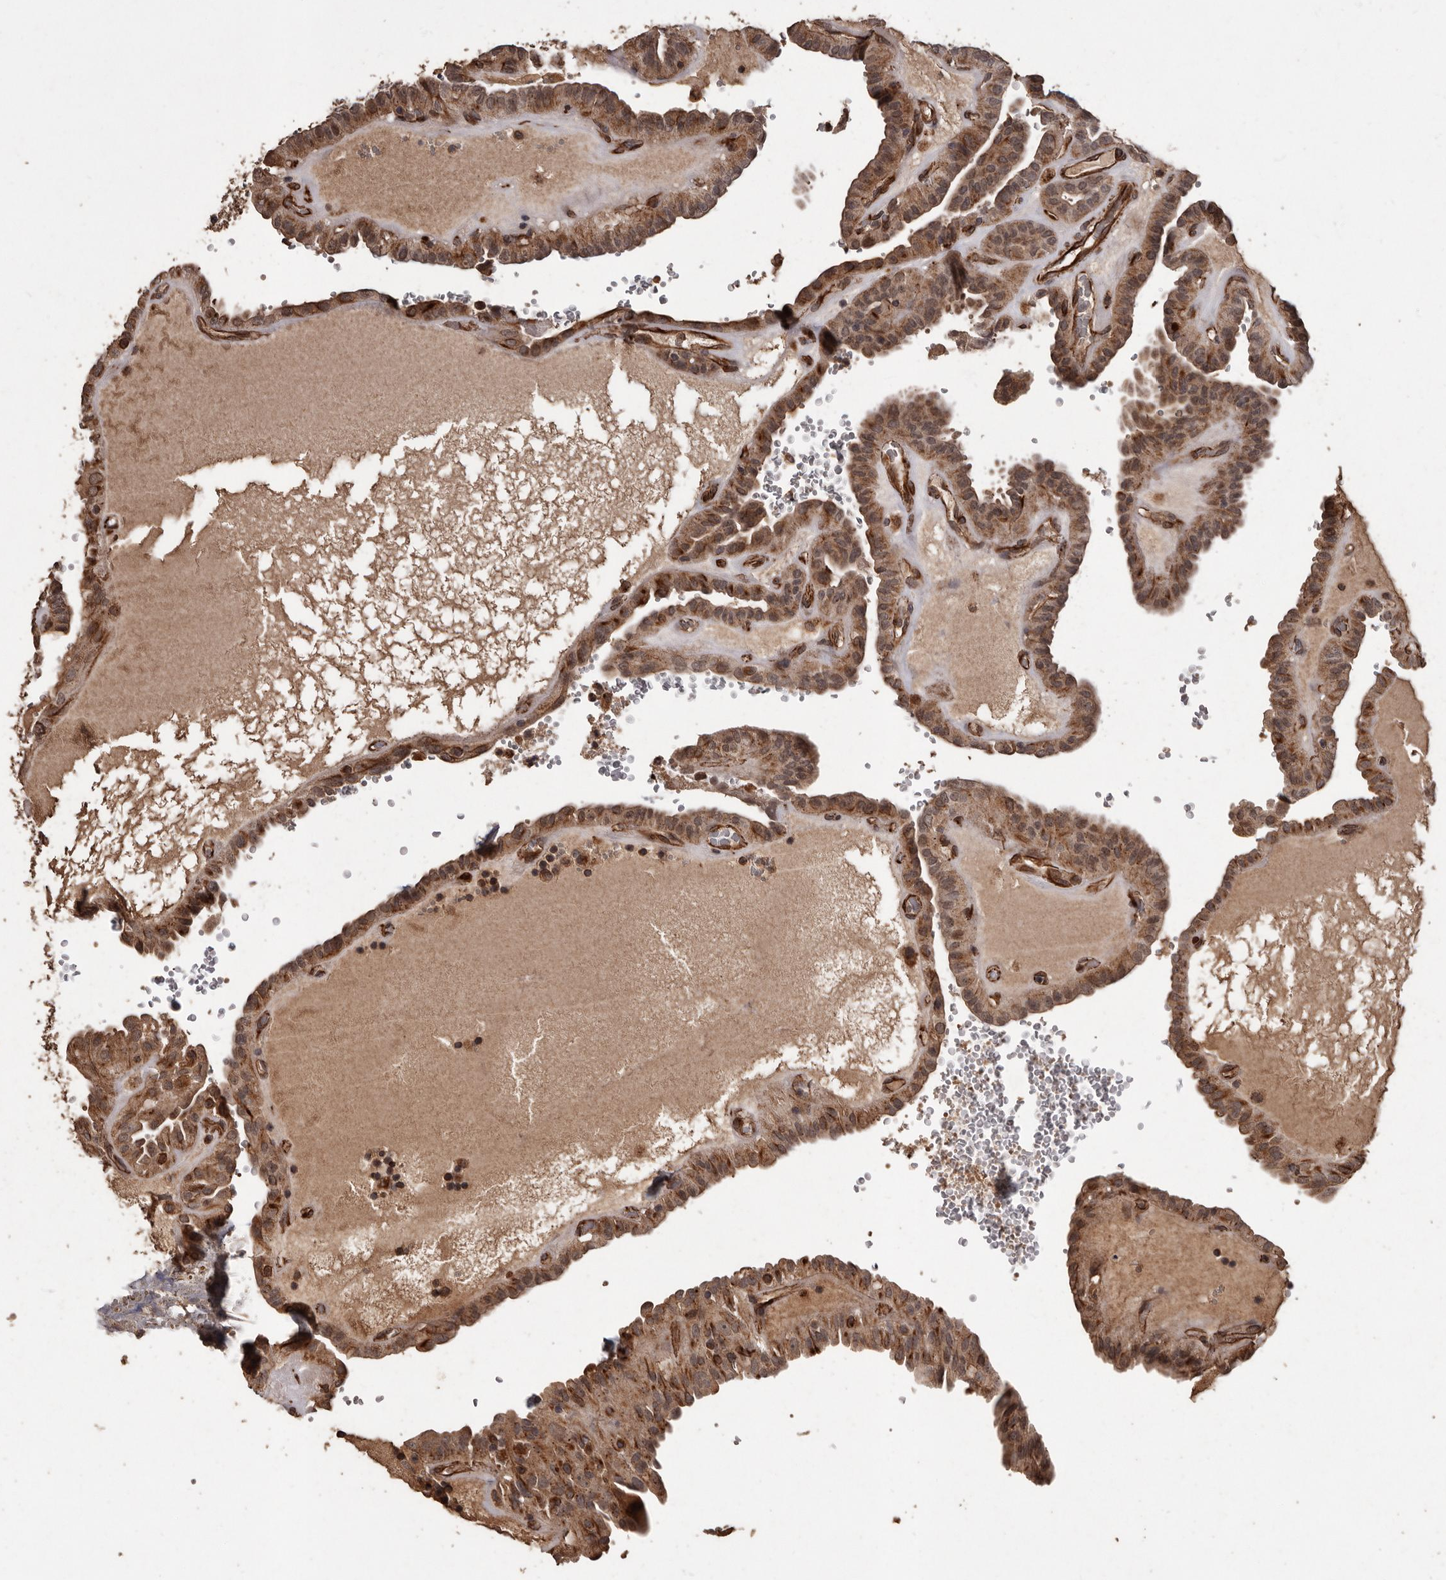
{"staining": {"intensity": "moderate", "quantity": ">75%", "location": "cytoplasmic/membranous"}, "tissue": "thyroid cancer", "cell_type": "Tumor cells", "image_type": "cancer", "snomed": [{"axis": "morphology", "description": "Papillary adenocarcinoma, NOS"}, {"axis": "topography", "description": "Thyroid gland"}], "caption": "A brown stain highlights moderate cytoplasmic/membranous staining of a protein in human papillary adenocarcinoma (thyroid) tumor cells.", "gene": "BRAT1", "patient": {"sex": "male", "age": 77}}